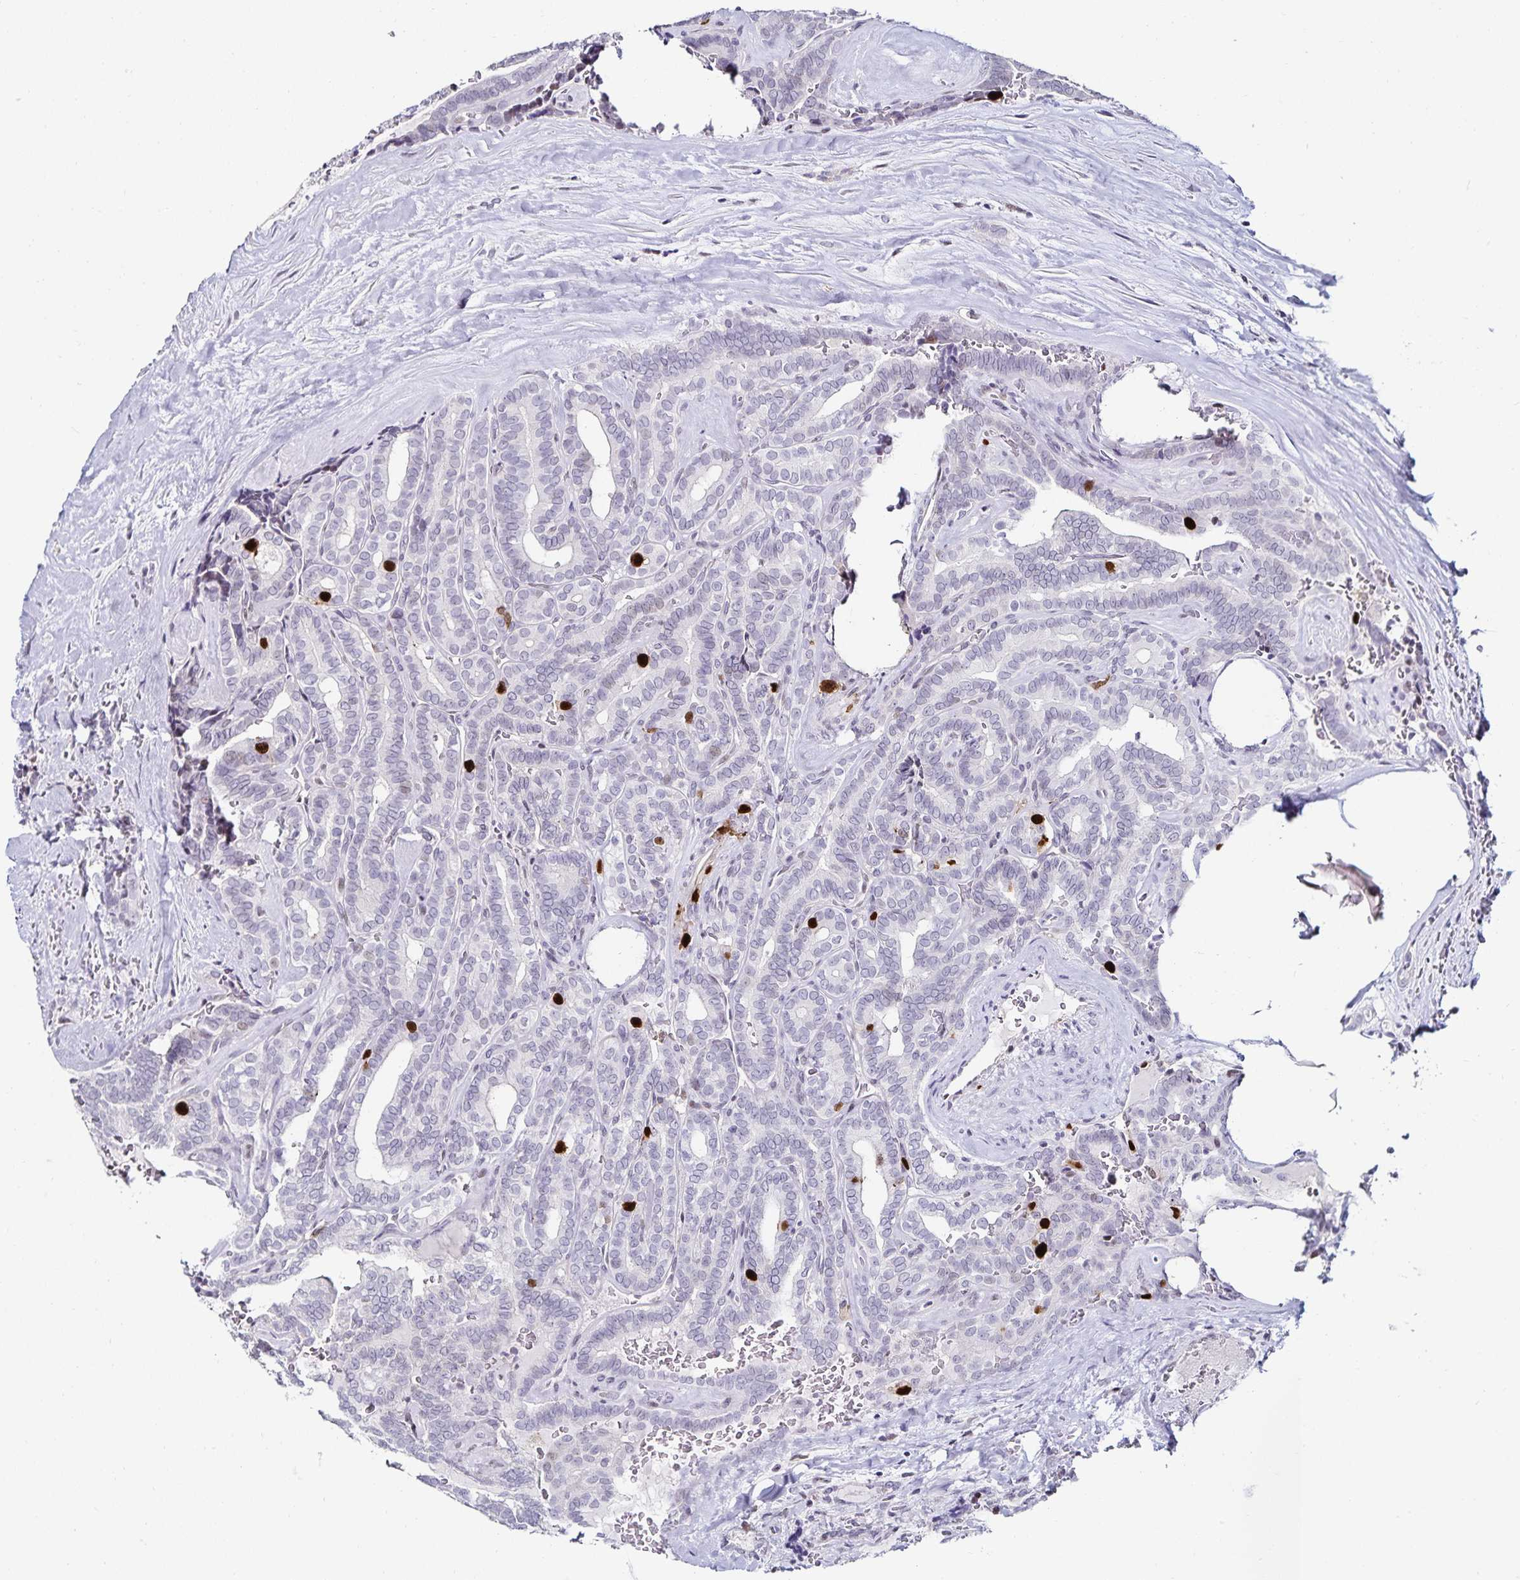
{"staining": {"intensity": "strong", "quantity": "<25%", "location": "nuclear"}, "tissue": "thyroid cancer", "cell_type": "Tumor cells", "image_type": "cancer", "snomed": [{"axis": "morphology", "description": "Papillary adenocarcinoma, NOS"}, {"axis": "topography", "description": "Thyroid gland"}], "caption": "Immunohistochemical staining of human thyroid papillary adenocarcinoma exhibits medium levels of strong nuclear expression in about <25% of tumor cells.", "gene": "ANLN", "patient": {"sex": "female", "age": 21}}